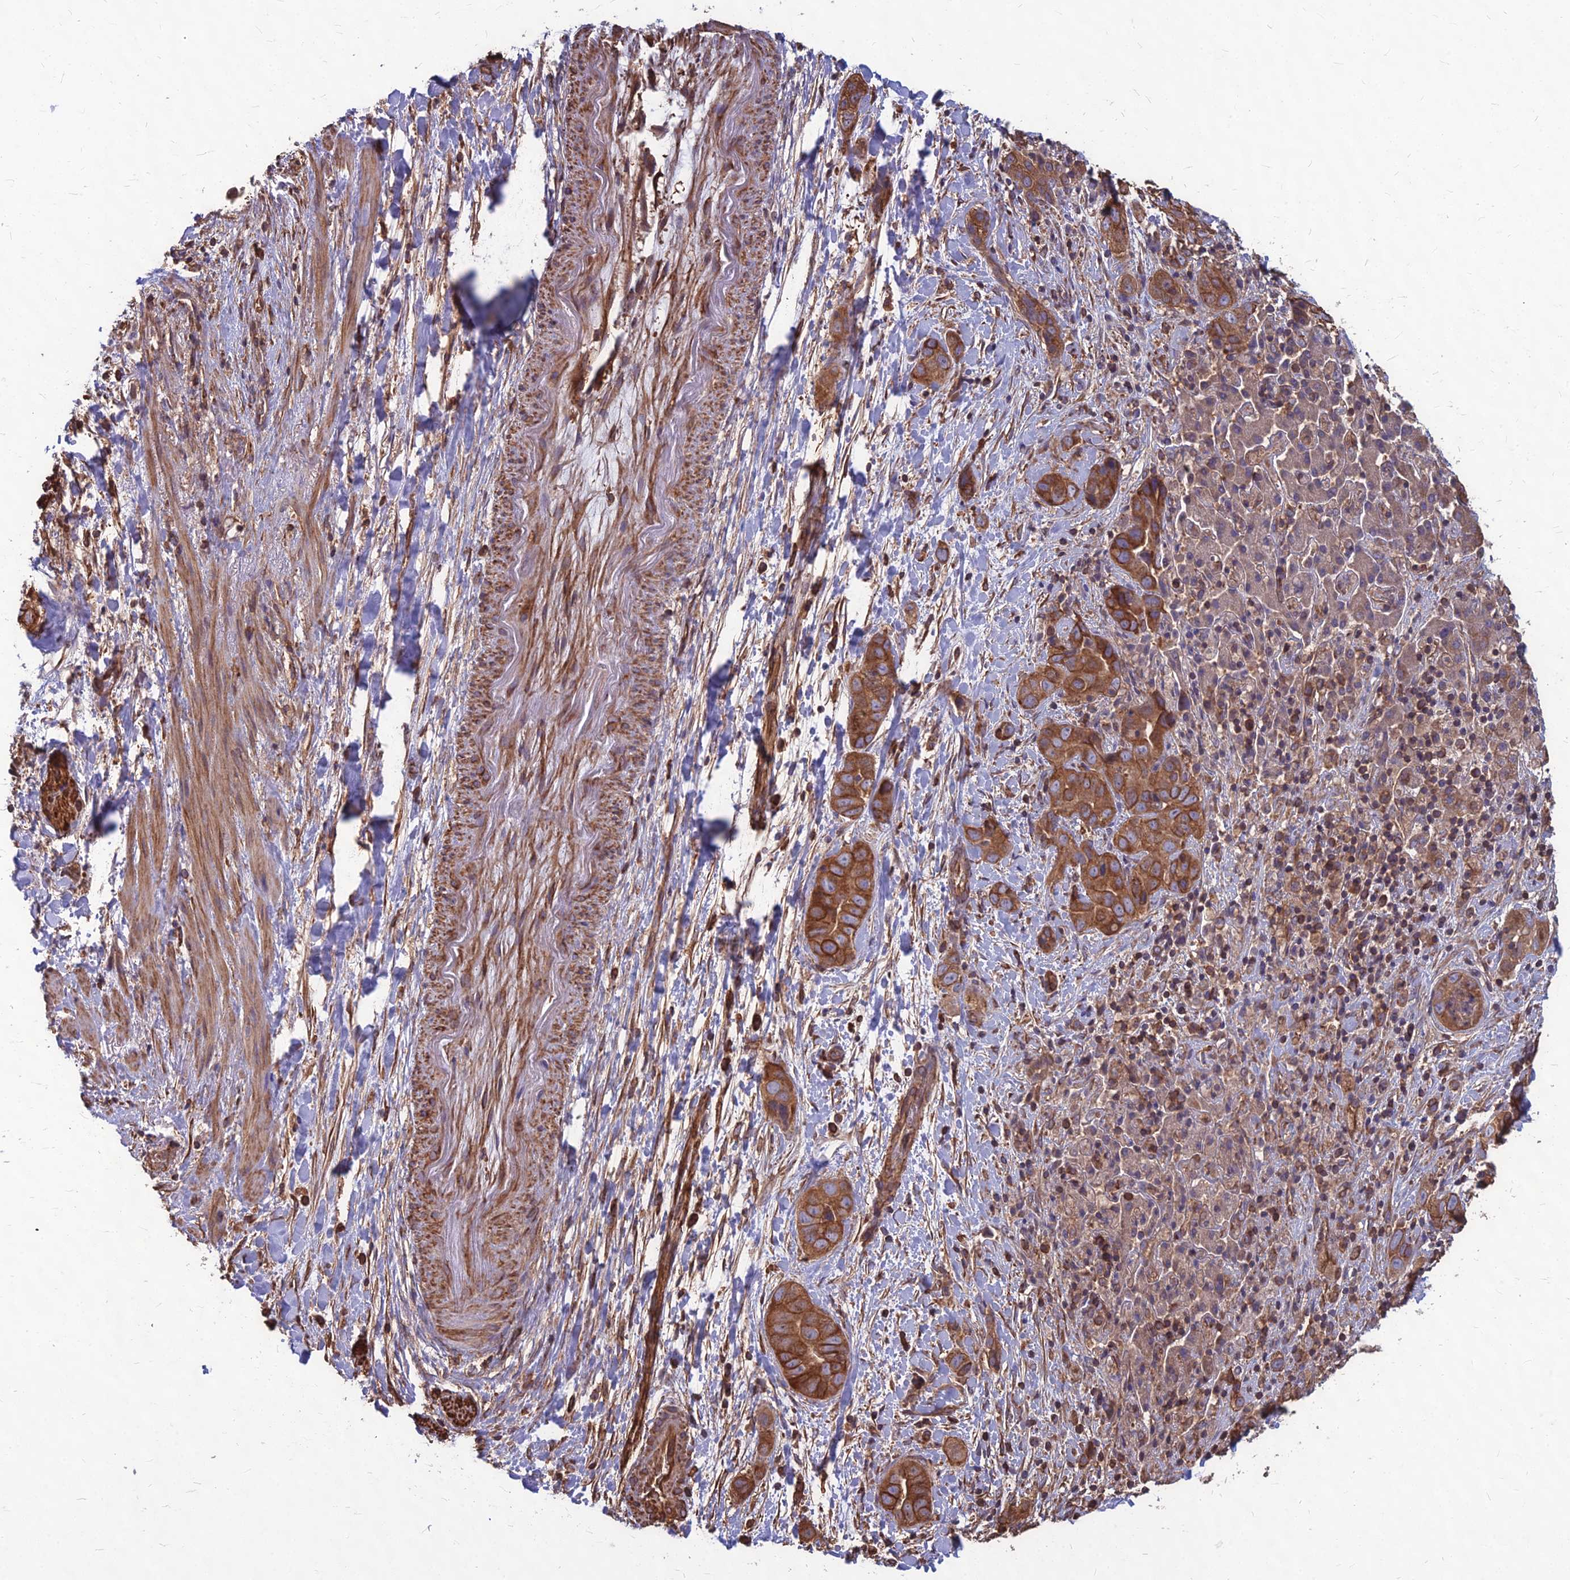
{"staining": {"intensity": "moderate", "quantity": ">75%", "location": "cytoplasmic/membranous"}, "tissue": "liver cancer", "cell_type": "Tumor cells", "image_type": "cancer", "snomed": [{"axis": "morphology", "description": "Cholangiocarcinoma"}, {"axis": "topography", "description": "Liver"}], "caption": "Liver cancer (cholangiocarcinoma) stained with a protein marker reveals moderate staining in tumor cells.", "gene": "LSM6", "patient": {"sex": "female", "age": 52}}